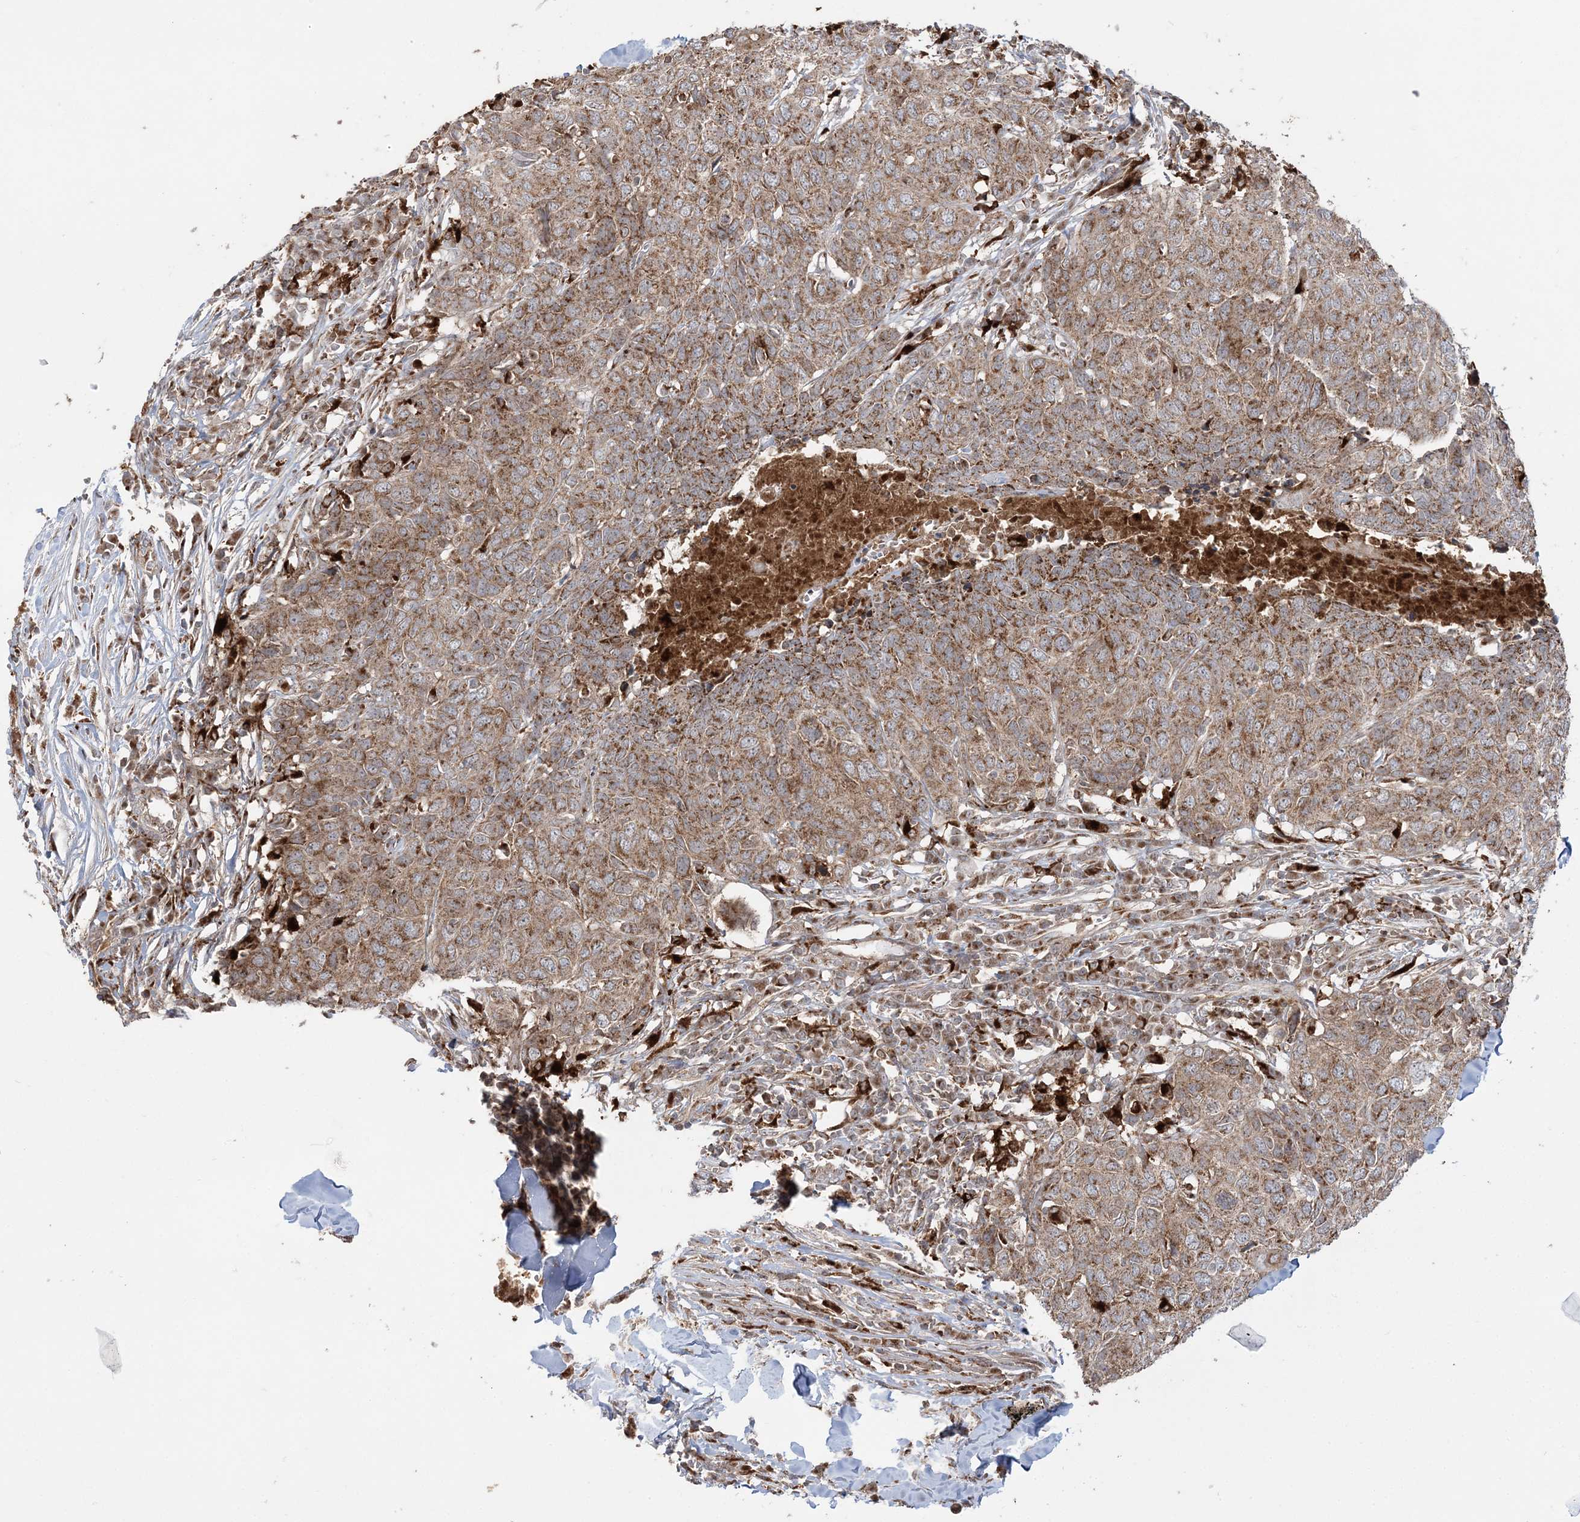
{"staining": {"intensity": "moderate", "quantity": ">75%", "location": "cytoplasmic/membranous"}, "tissue": "head and neck cancer", "cell_type": "Tumor cells", "image_type": "cancer", "snomed": [{"axis": "morphology", "description": "Squamous cell carcinoma, NOS"}, {"axis": "topography", "description": "Head-Neck"}], "caption": "Brown immunohistochemical staining in head and neck cancer exhibits moderate cytoplasmic/membranous positivity in approximately >75% of tumor cells.", "gene": "ABCC3", "patient": {"sex": "male", "age": 66}}